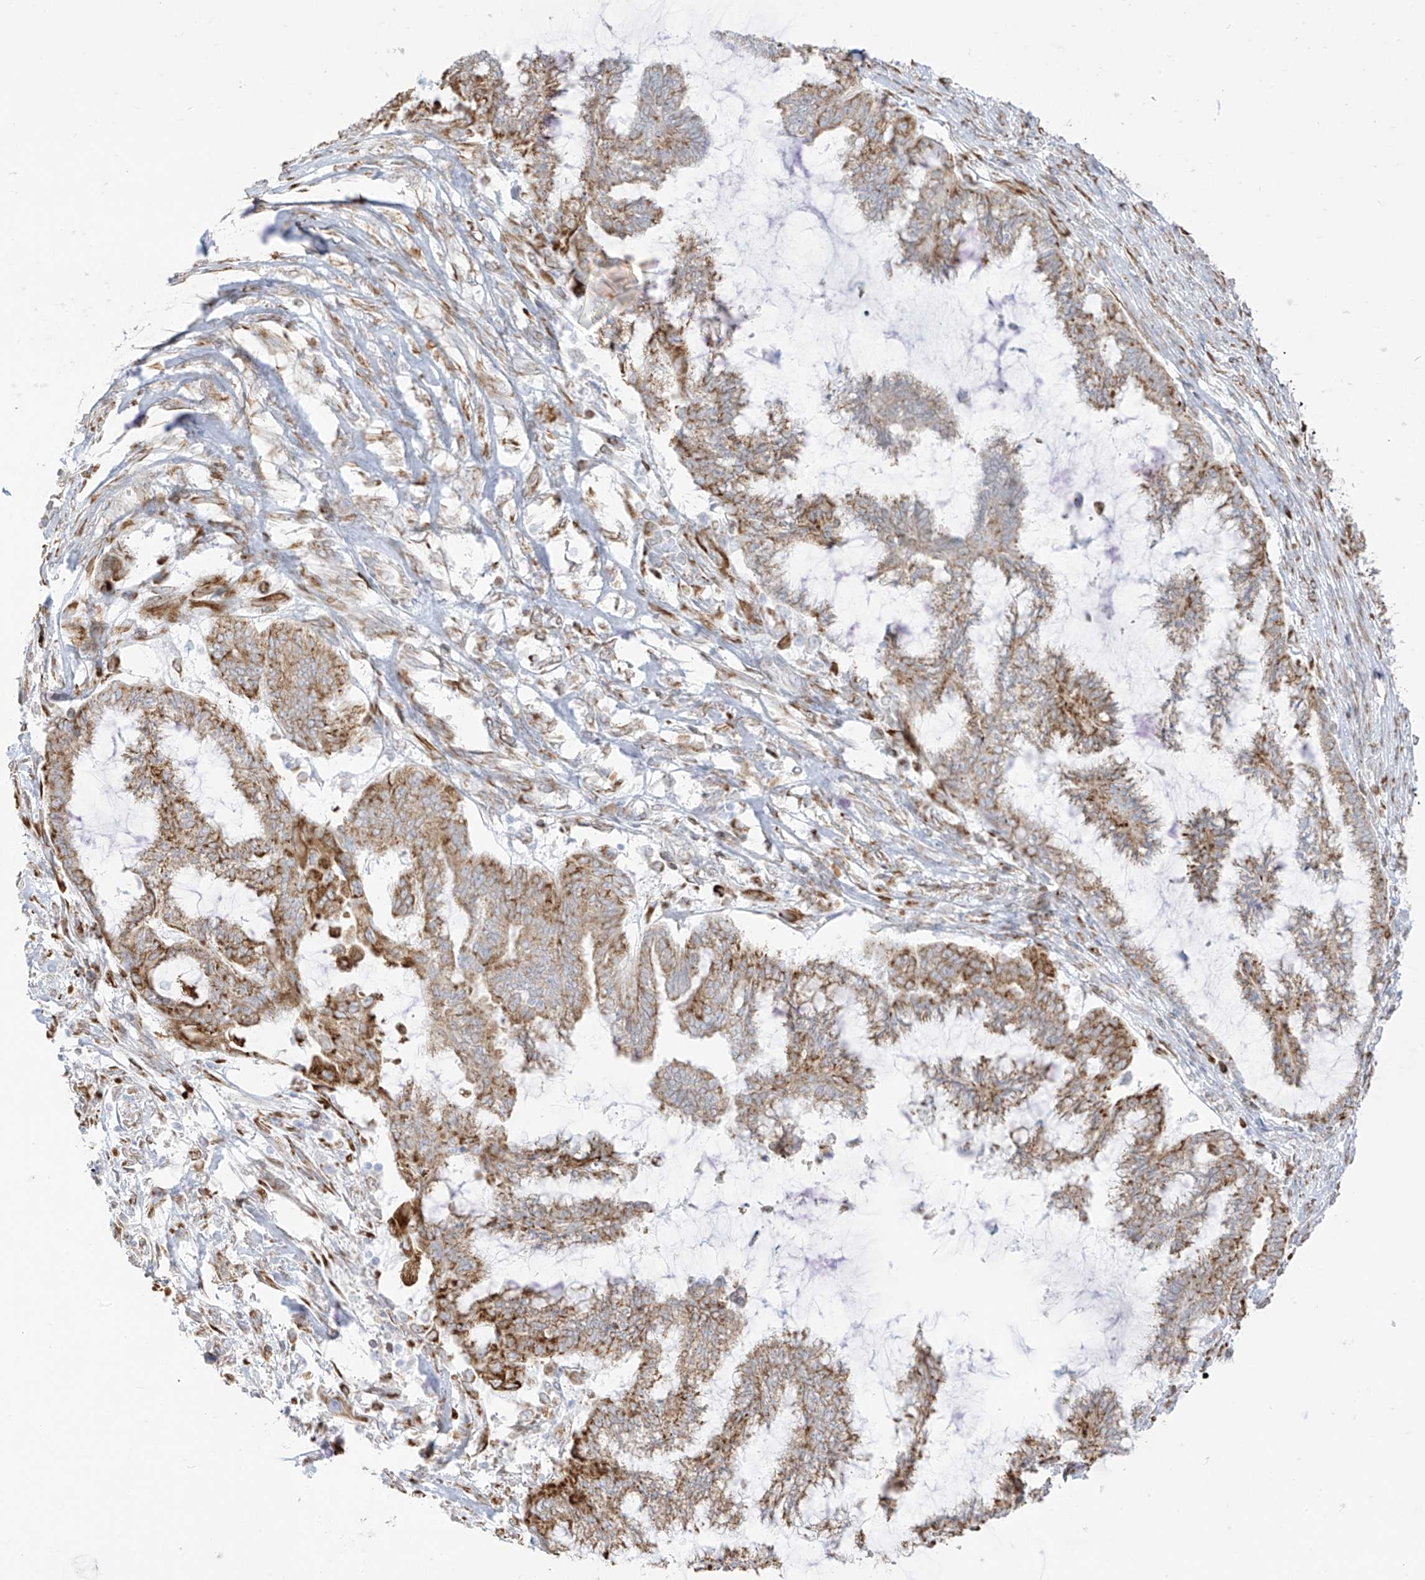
{"staining": {"intensity": "moderate", "quantity": ">75%", "location": "cytoplasmic/membranous"}, "tissue": "endometrial cancer", "cell_type": "Tumor cells", "image_type": "cancer", "snomed": [{"axis": "morphology", "description": "Adenocarcinoma, NOS"}, {"axis": "topography", "description": "Endometrium"}], "caption": "Approximately >75% of tumor cells in endometrial cancer display moderate cytoplasmic/membranous protein expression as visualized by brown immunohistochemical staining.", "gene": "LRRC59", "patient": {"sex": "female", "age": 86}}